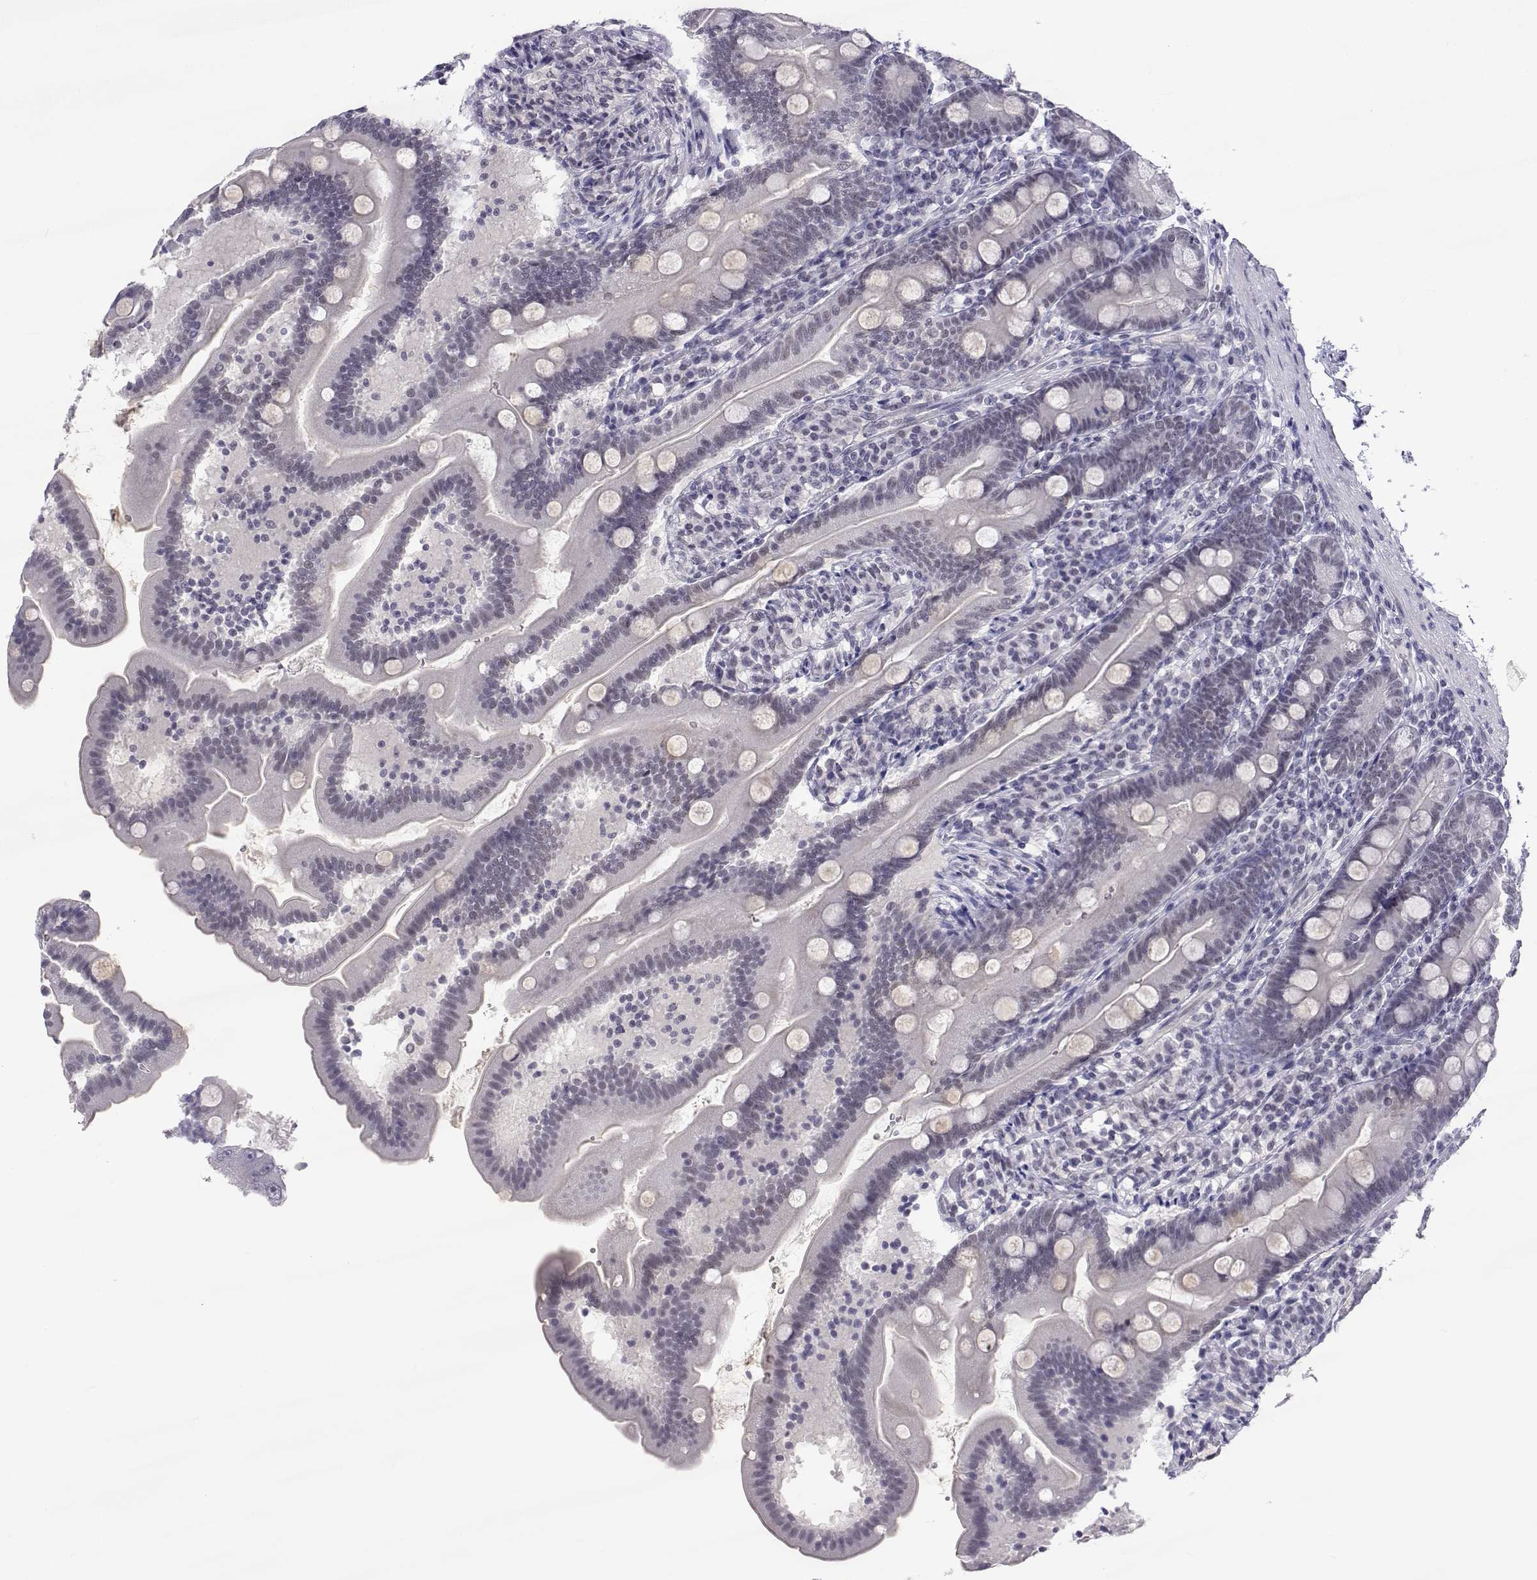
{"staining": {"intensity": "negative", "quantity": "none", "location": "none"}, "tissue": "duodenum", "cell_type": "Glandular cells", "image_type": "normal", "snomed": [{"axis": "morphology", "description": "Normal tissue, NOS"}, {"axis": "topography", "description": "Duodenum"}], "caption": "Glandular cells are negative for brown protein staining in normal duodenum. Brightfield microscopy of IHC stained with DAB (3,3'-diaminobenzidine) (brown) and hematoxylin (blue), captured at high magnification.", "gene": "MED26", "patient": {"sex": "female", "age": 67}}